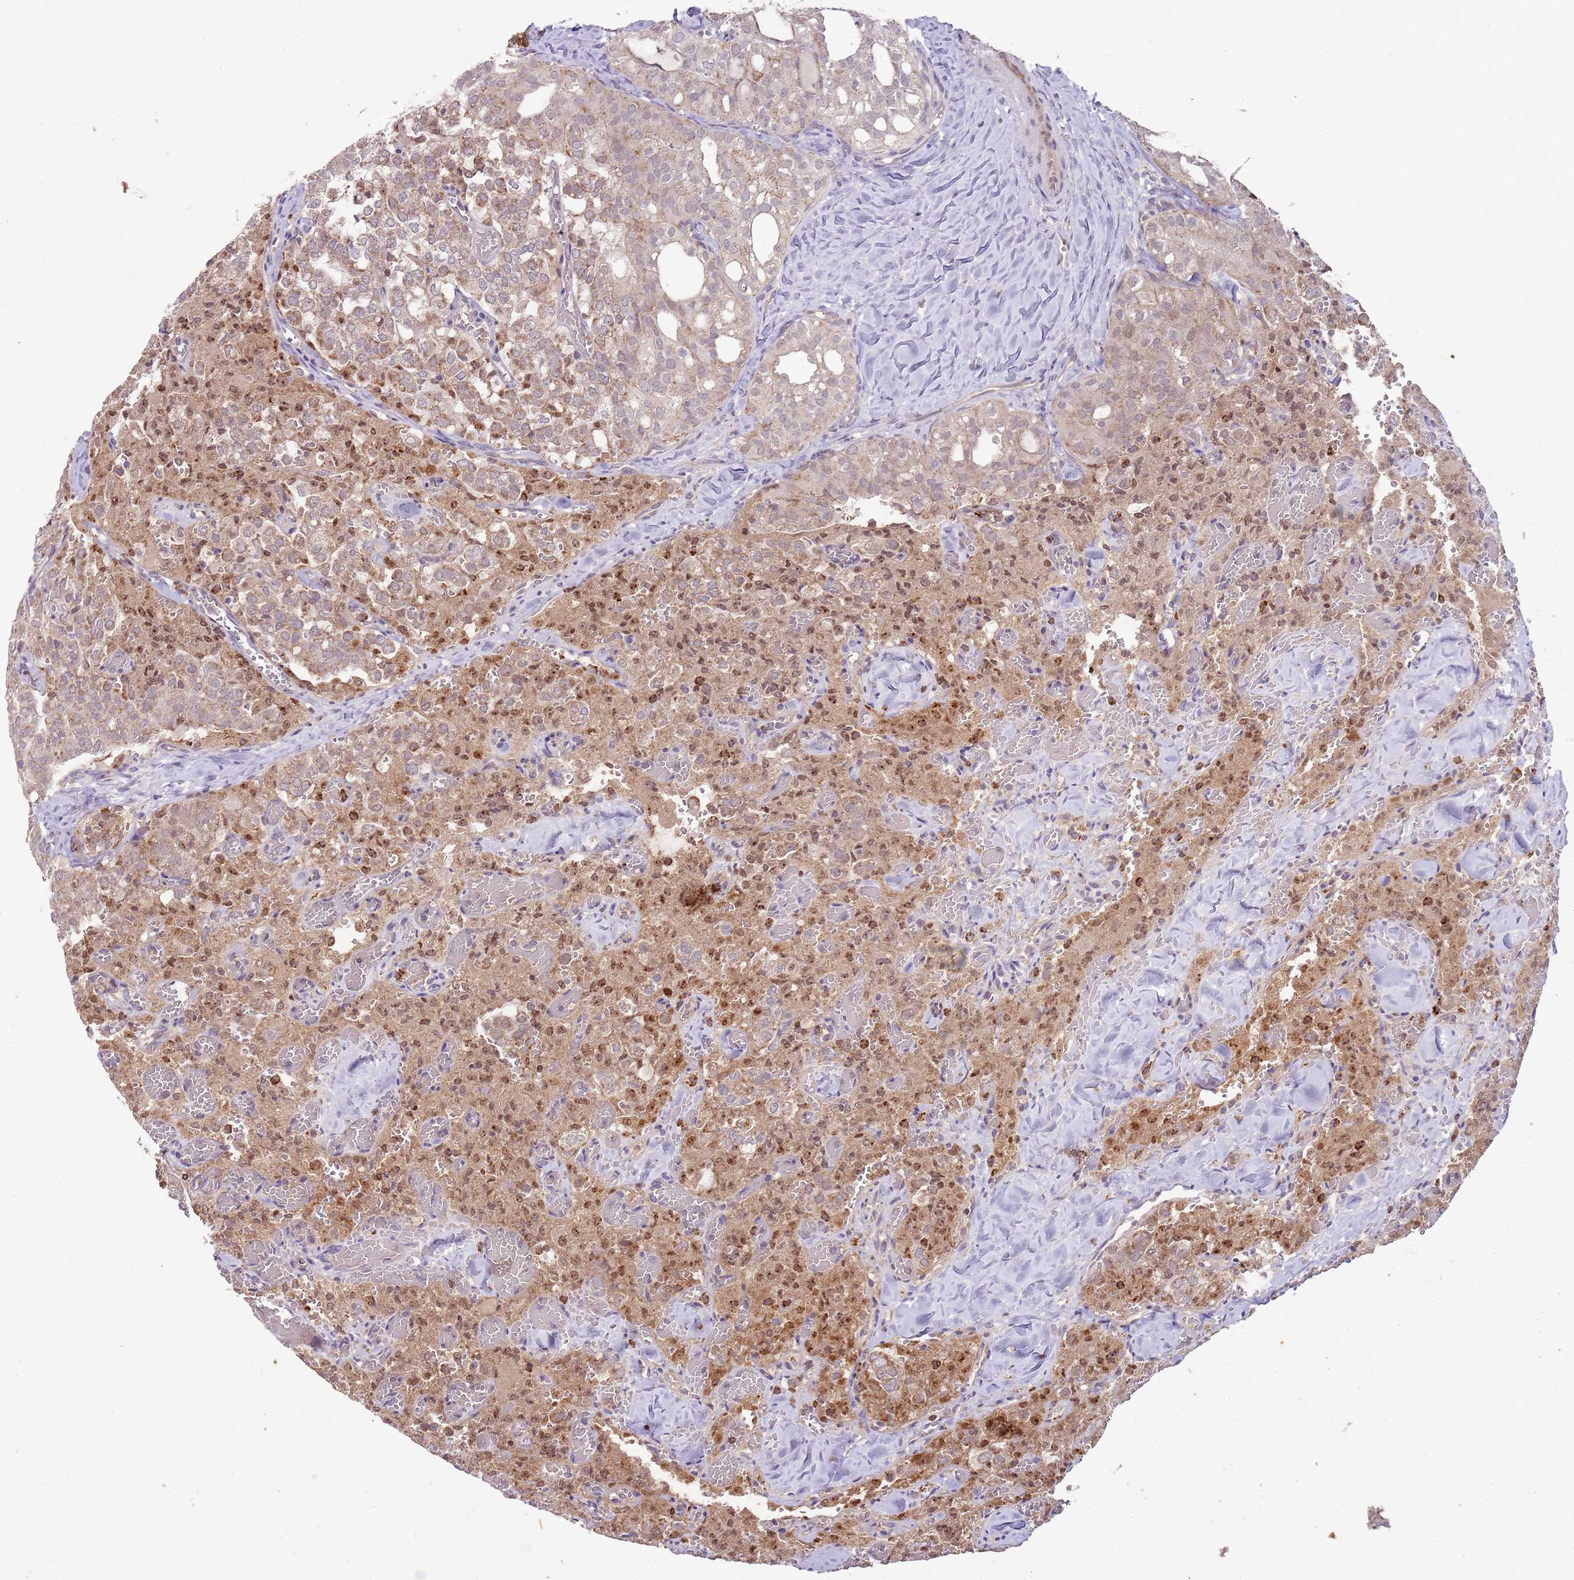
{"staining": {"intensity": "moderate", "quantity": ">75%", "location": "cytoplasmic/membranous,nuclear"}, "tissue": "thyroid cancer", "cell_type": "Tumor cells", "image_type": "cancer", "snomed": [{"axis": "morphology", "description": "Follicular adenoma carcinoma, NOS"}, {"axis": "topography", "description": "Thyroid gland"}], "caption": "DAB immunohistochemical staining of human follicular adenoma carcinoma (thyroid) demonstrates moderate cytoplasmic/membranous and nuclear protein positivity in about >75% of tumor cells.", "gene": "NBPF6", "patient": {"sex": "male", "age": 75}}